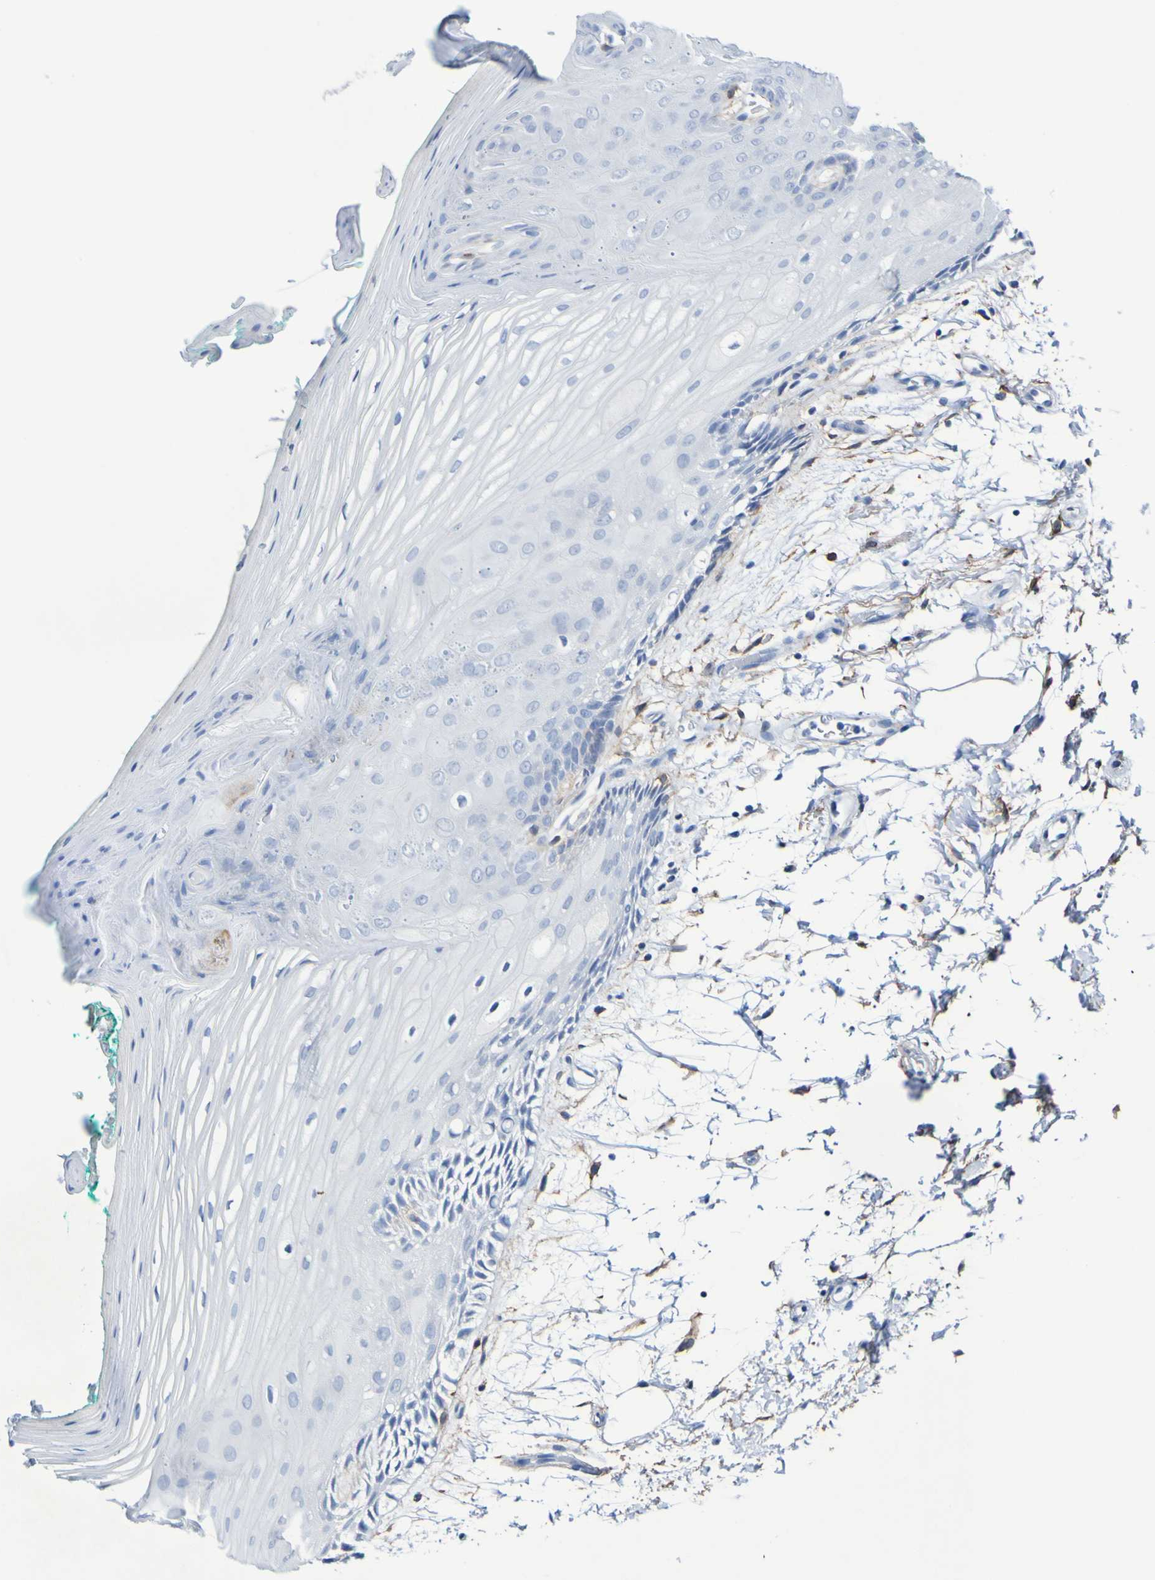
{"staining": {"intensity": "negative", "quantity": "none", "location": "none"}, "tissue": "oral mucosa", "cell_type": "Squamous epithelial cells", "image_type": "normal", "snomed": [{"axis": "morphology", "description": "Normal tissue, NOS"}, {"axis": "topography", "description": "Skeletal muscle"}, {"axis": "topography", "description": "Oral tissue"}, {"axis": "topography", "description": "Peripheral nerve tissue"}], "caption": "This is a micrograph of immunohistochemistry staining of benign oral mucosa, which shows no expression in squamous epithelial cells. (Stains: DAB (3,3'-diaminobenzidine) immunohistochemistry (IHC) with hematoxylin counter stain, Microscopy: brightfield microscopy at high magnification).", "gene": "SGCB", "patient": {"sex": "female", "age": 84}}